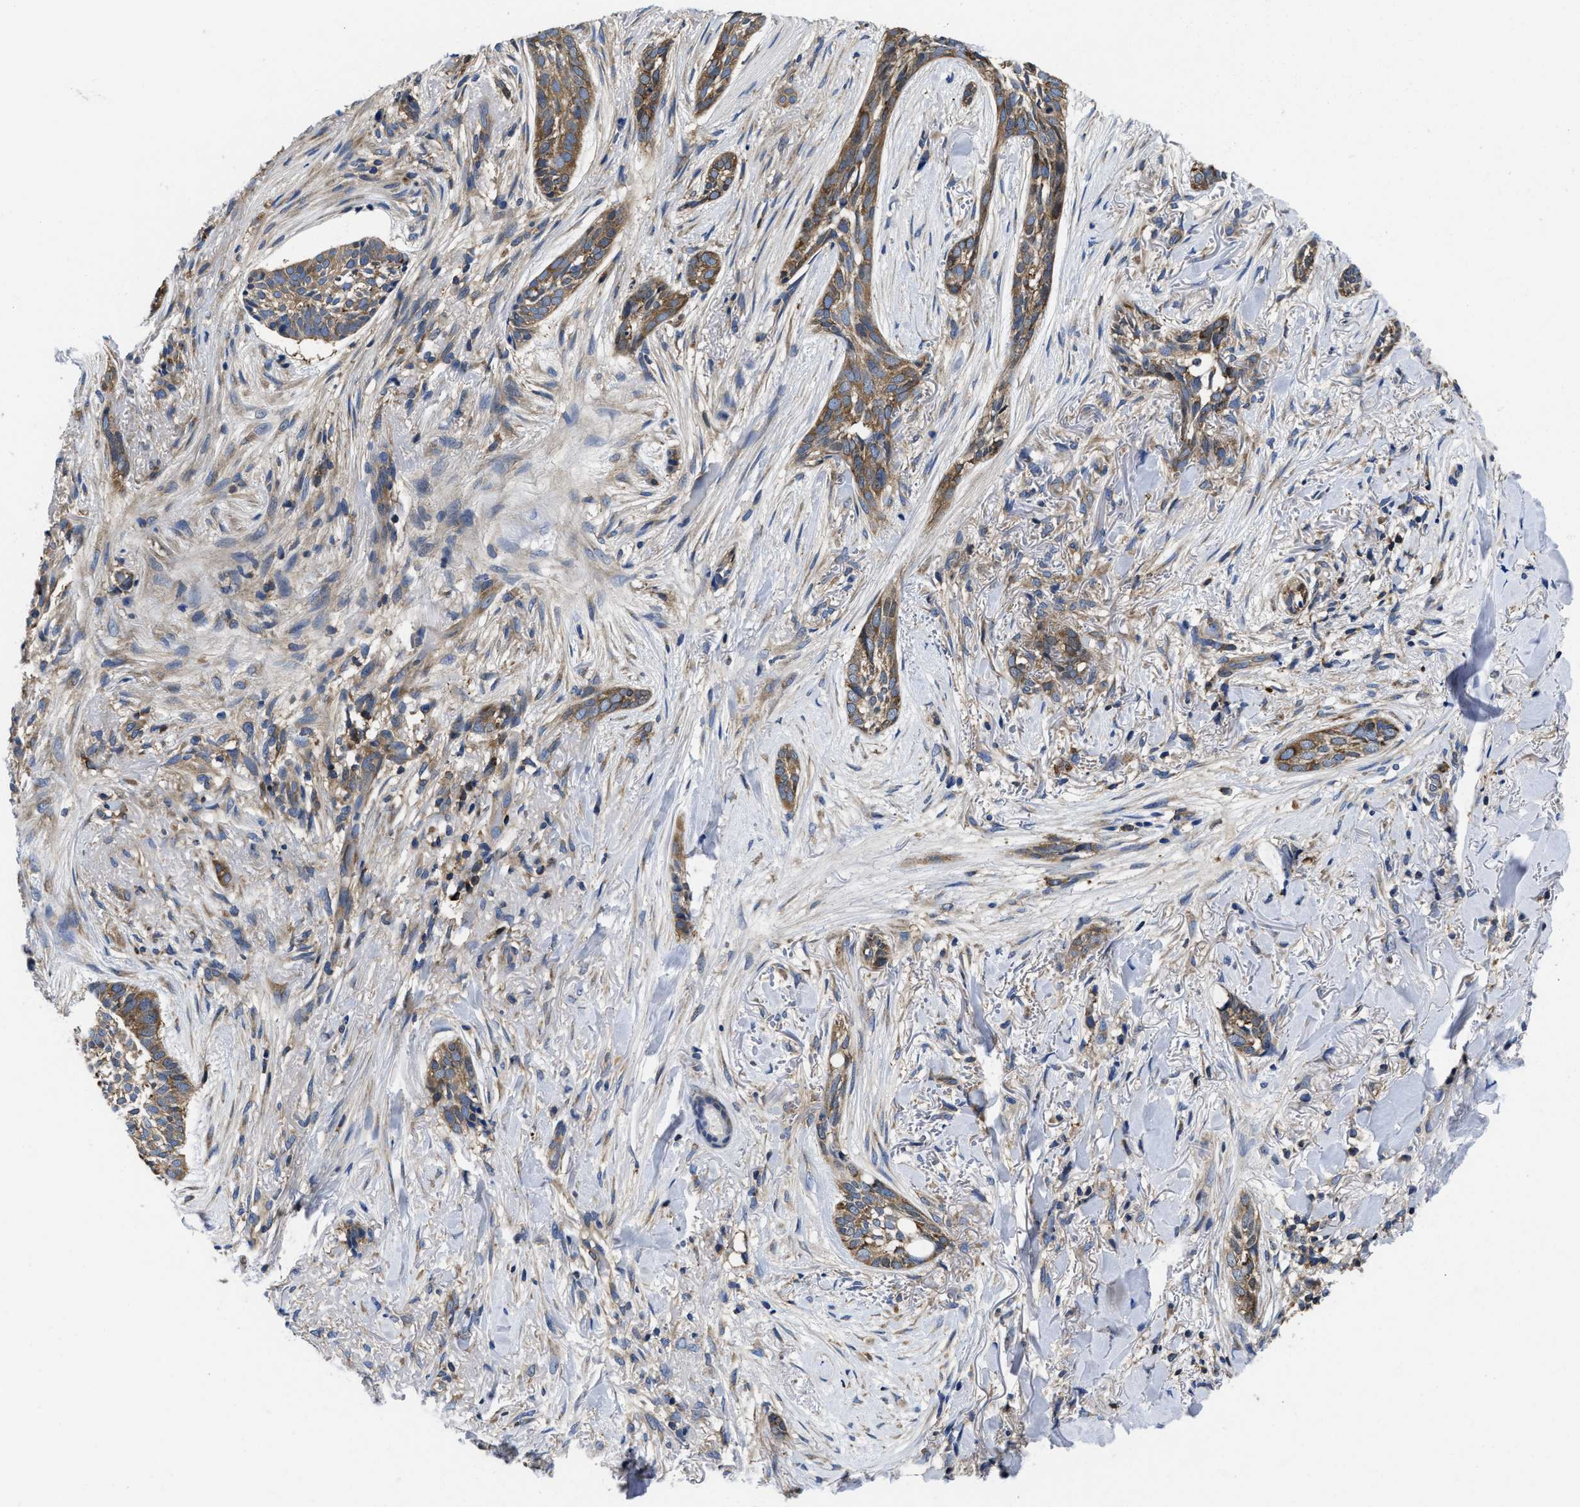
{"staining": {"intensity": "moderate", "quantity": ">75%", "location": "cytoplasmic/membranous"}, "tissue": "skin cancer", "cell_type": "Tumor cells", "image_type": "cancer", "snomed": [{"axis": "morphology", "description": "Basal cell carcinoma"}, {"axis": "topography", "description": "Skin"}], "caption": "Tumor cells demonstrate medium levels of moderate cytoplasmic/membranous staining in about >75% of cells in human skin cancer.", "gene": "YARS1", "patient": {"sex": "female", "age": 88}}